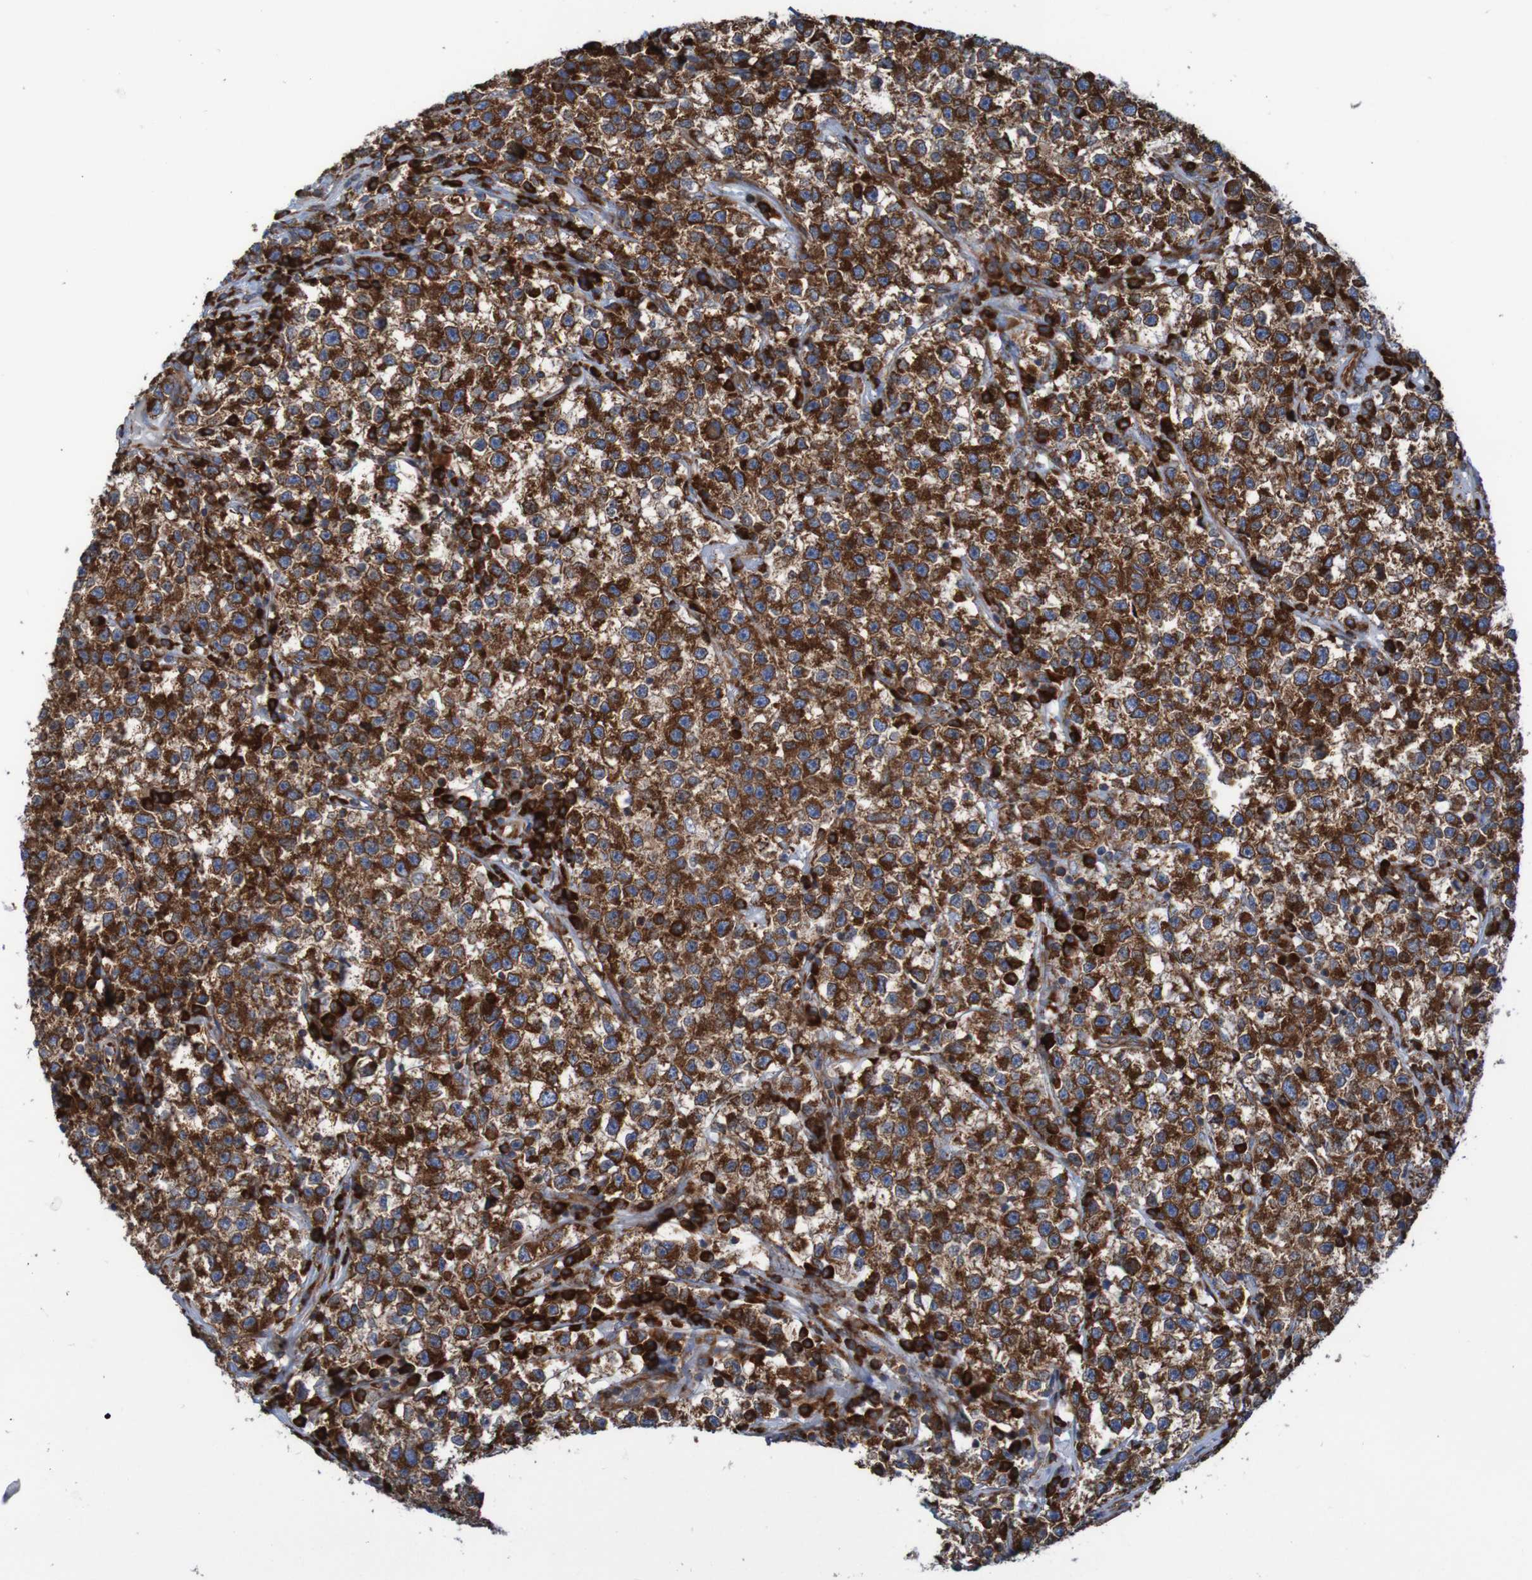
{"staining": {"intensity": "strong", "quantity": ">75%", "location": "cytoplasmic/membranous"}, "tissue": "testis cancer", "cell_type": "Tumor cells", "image_type": "cancer", "snomed": [{"axis": "morphology", "description": "Seminoma, NOS"}, {"axis": "topography", "description": "Testis"}], "caption": "This image demonstrates testis cancer stained with IHC to label a protein in brown. The cytoplasmic/membranous of tumor cells show strong positivity for the protein. Nuclei are counter-stained blue.", "gene": "RPL10", "patient": {"sex": "male", "age": 22}}